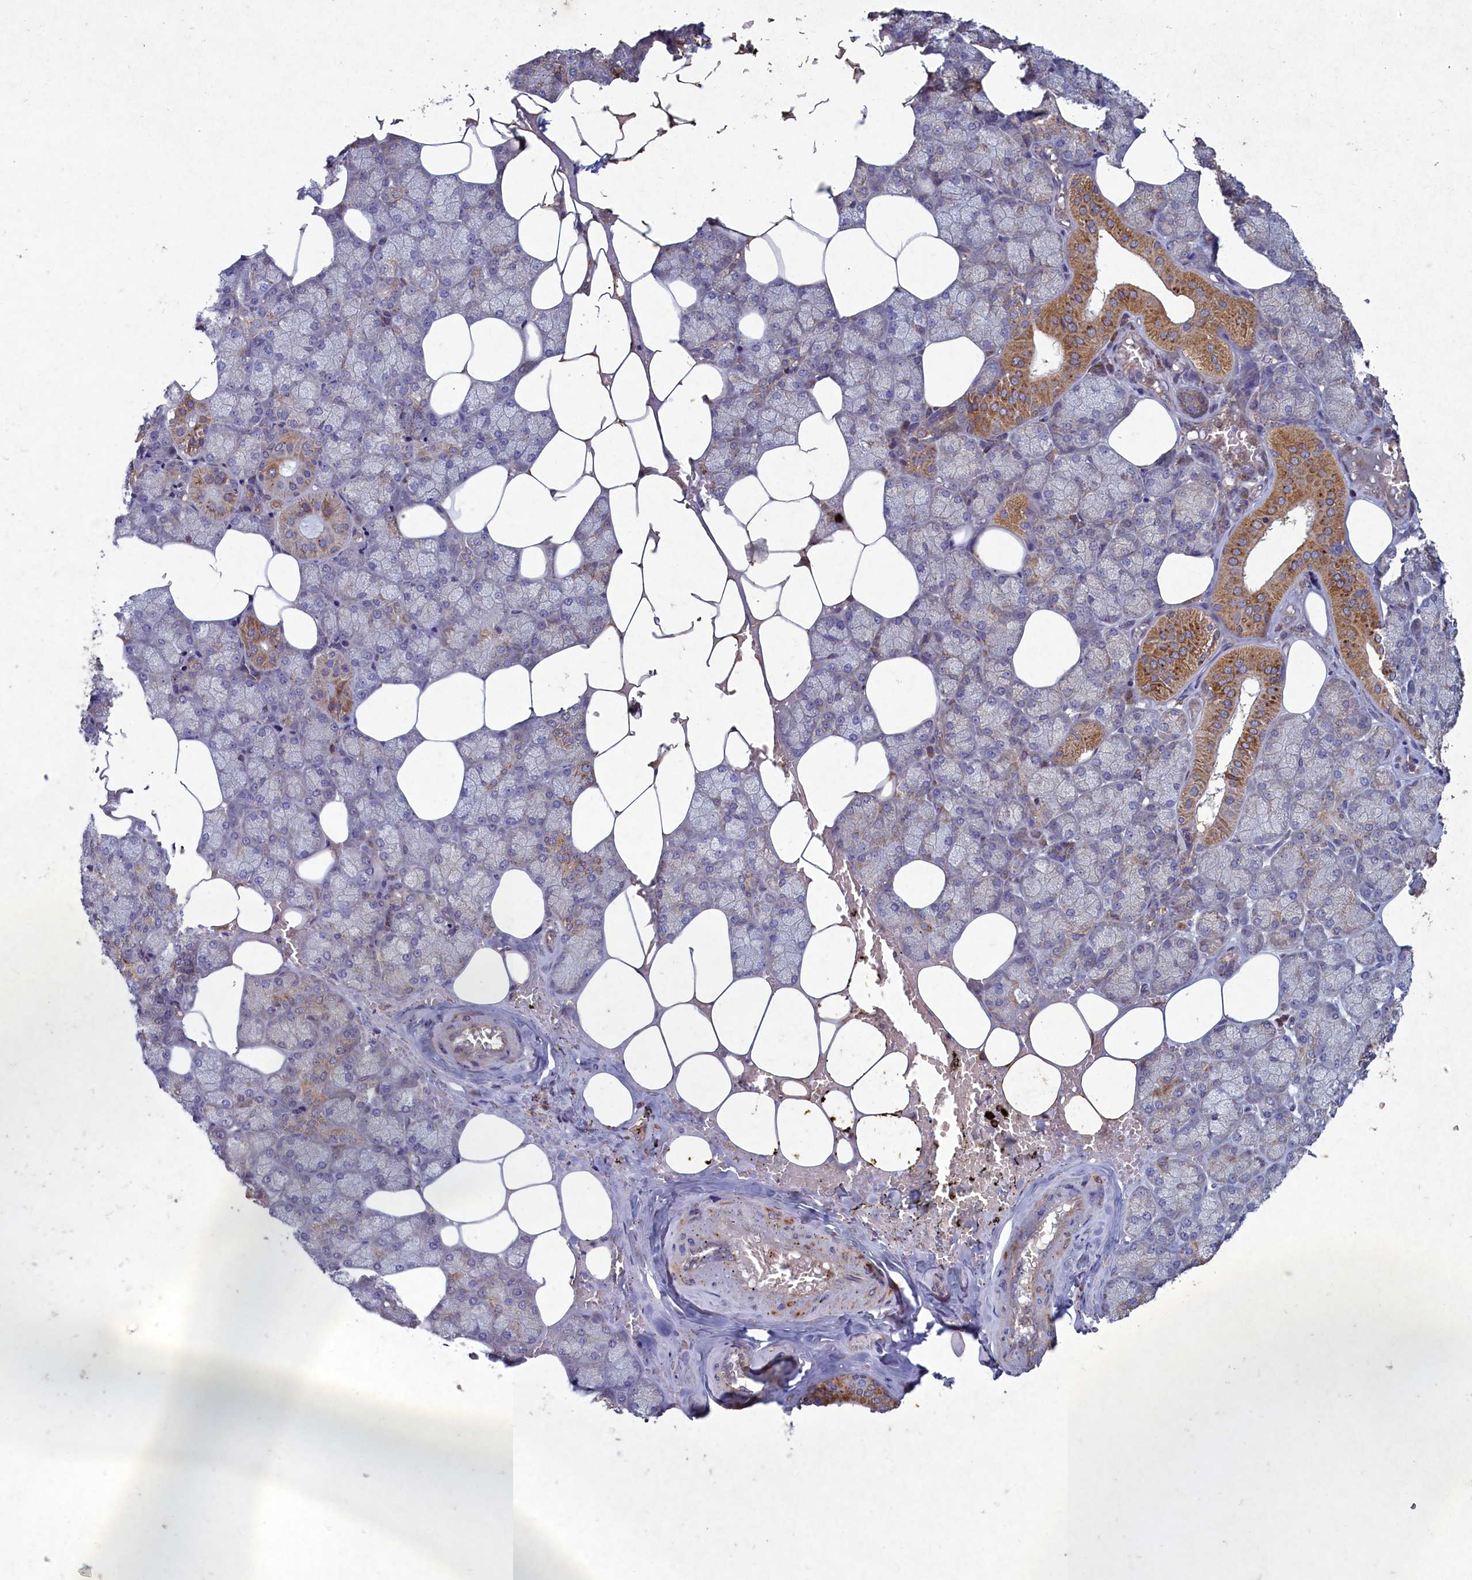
{"staining": {"intensity": "moderate", "quantity": "25%-75%", "location": "cytoplasmic/membranous"}, "tissue": "salivary gland", "cell_type": "Glandular cells", "image_type": "normal", "snomed": [{"axis": "morphology", "description": "Normal tissue, NOS"}, {"axis": "topography", "description": "Salivary gland"}], "caption": "Protein analysis of benign salivary gland shows moderate cytoplasmic/membranous expression in approximately 25%-75% of glandular cells.", "gene": "CIAO2B", "patient": {"sex": "male", "age": 62}}